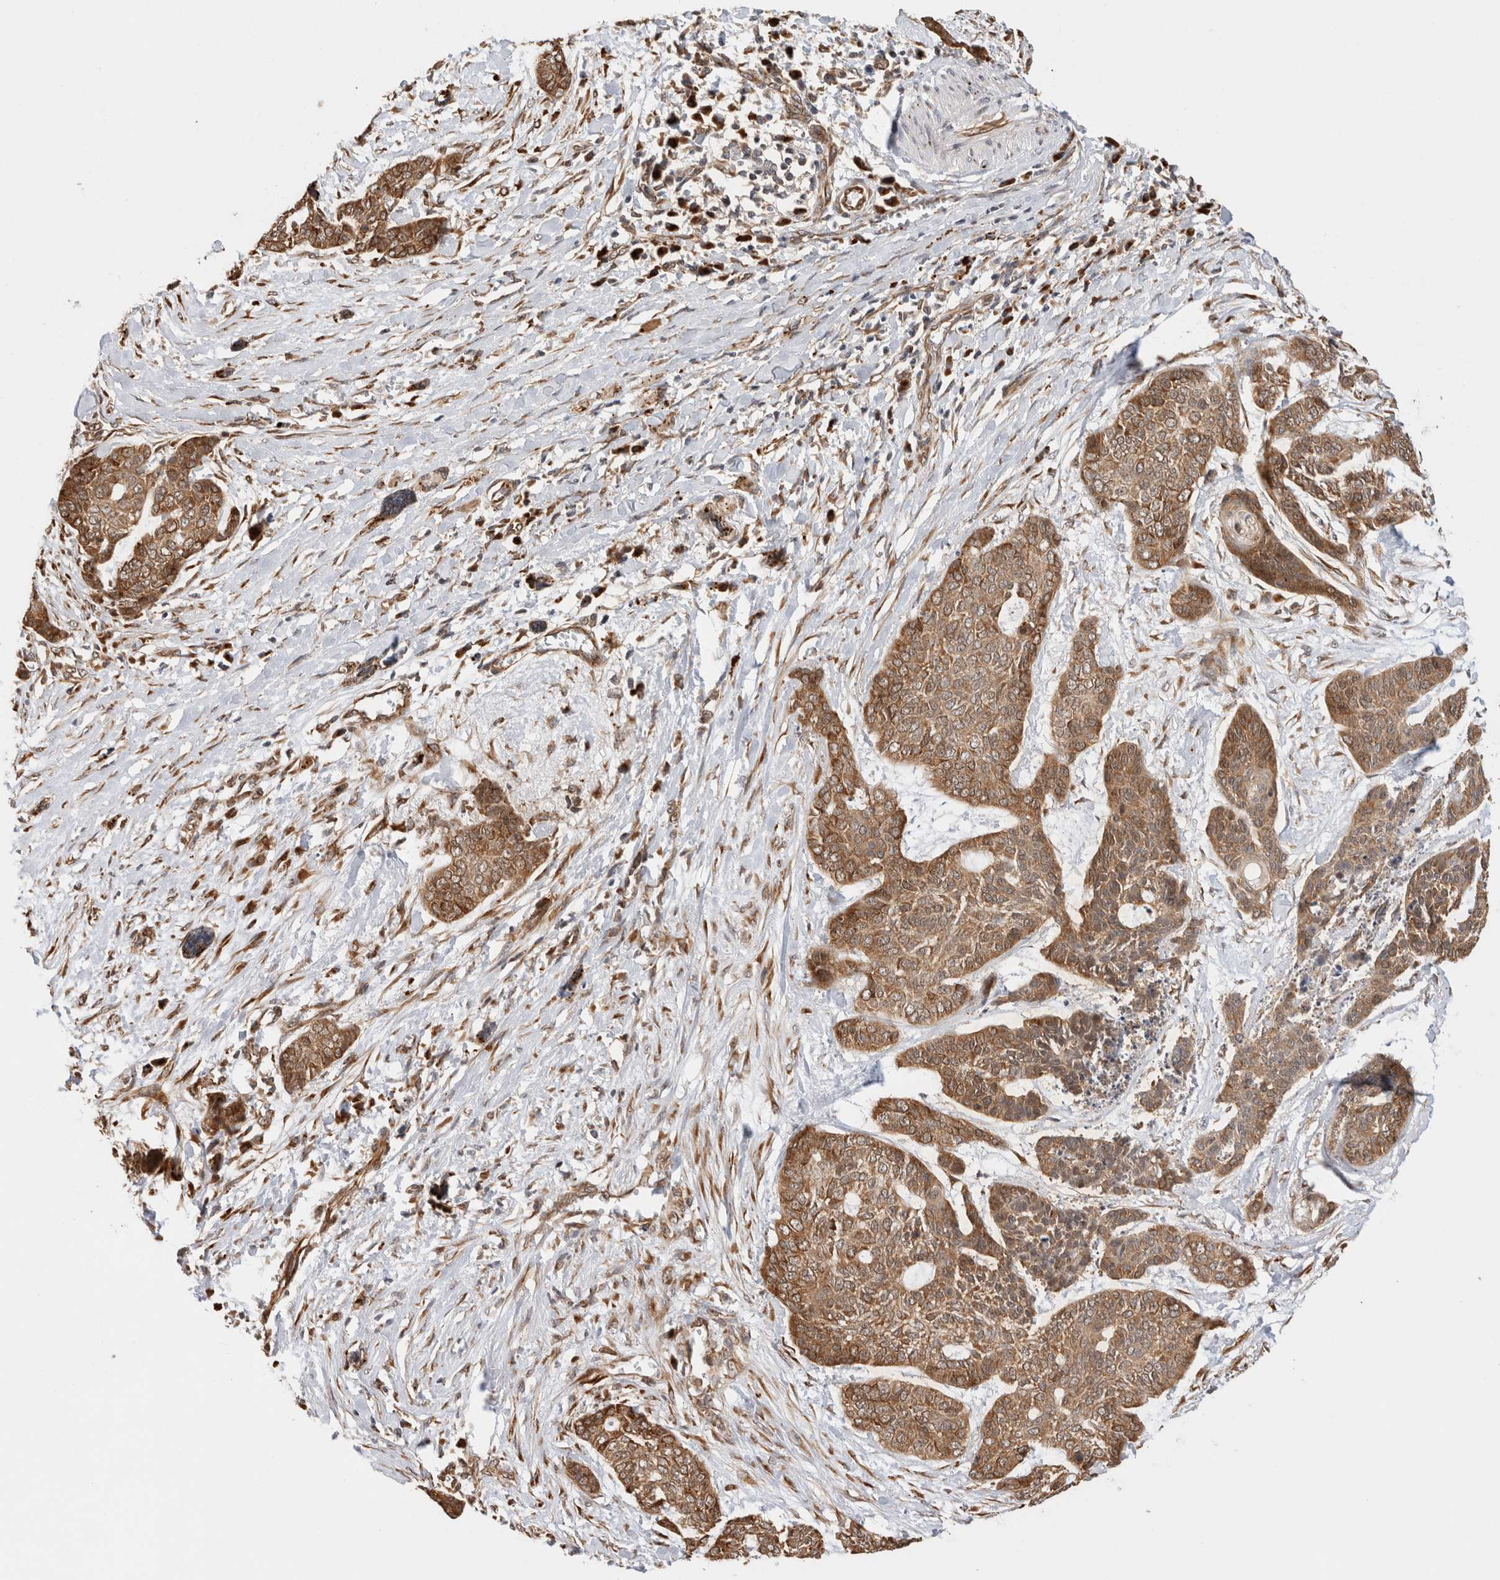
{"staining": {"intensity": "moderate", "quantity": ">75%", "location": "cytoplasmic/membranous"}, "tissue": "skin cancer", "cell_type": "Tumor cells", "image_type": "cancer", "snomed": [{"axis": "morphology", "description": "Basal cell carcinoma"}, {"axis": "topography", "description": "Skin"}], "caption": "Skin cancer (basal cell carcinoma) stained with a brown dye demonstrates moderate cytoplasmic/membranous positive staining in about >75% of tumor cells.", "gene": "ACTL9", "patient": {"sex": "female", "age": 64}}